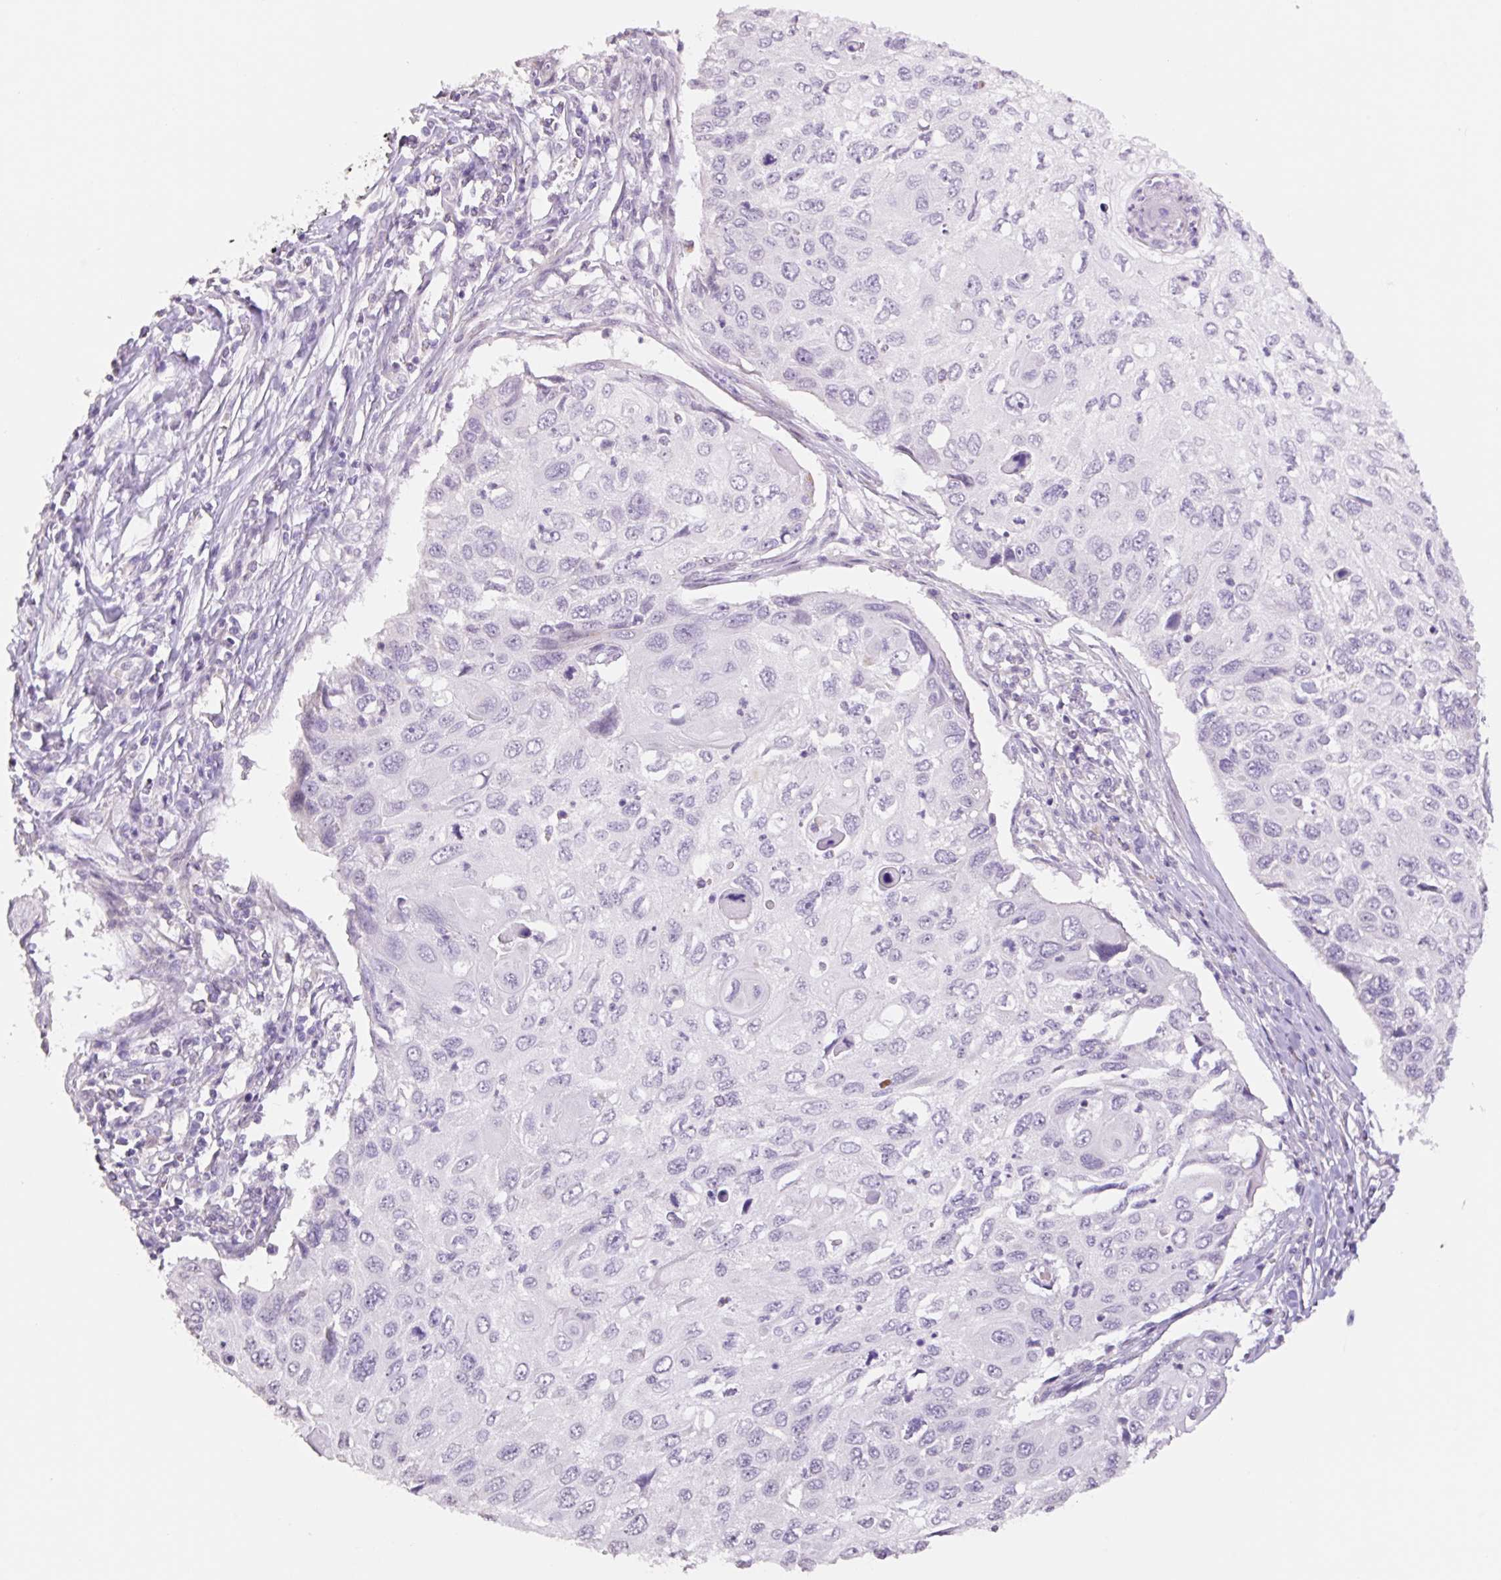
{"staining": {"intensity": "negative", "quantity": "none", "location": "none"}, "tissue": "cervical cancer", "cell_type": "Tumor cells", "image_type": "cancer", "snomed": [{"axis": "morphology", "description": "Squamous cell carcinoma, NOS"}, {"axis": "topography", "description": "Cervix"}], "caption": "IHC histopathology image of cervical cancer (squamous cell carcinoma) stained for a protein (brown), which reveals no expression in tumor cells.", "gene": "HCRTR2", "patient": {"sex": "female", "age": 70}}